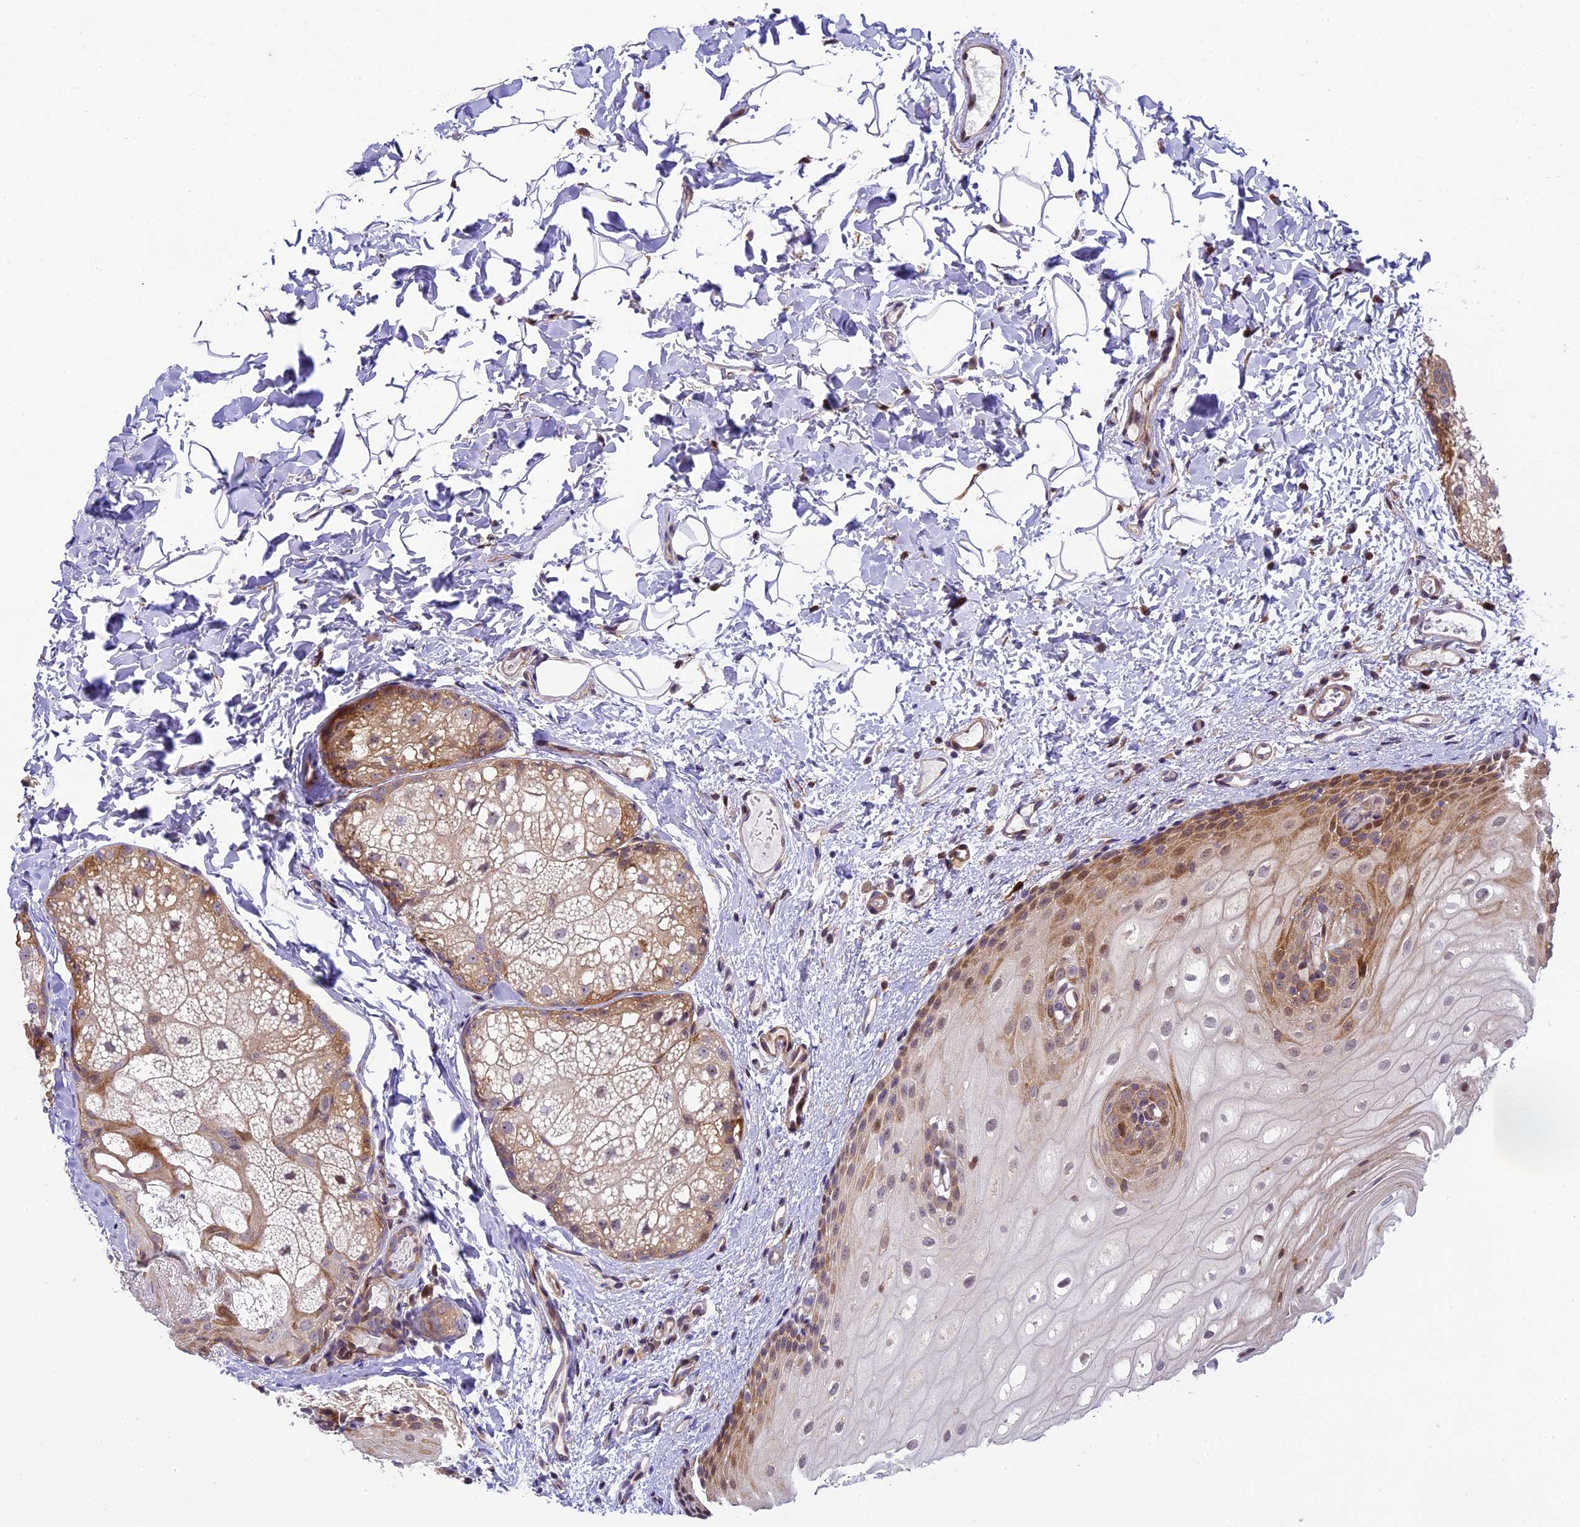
{"staining": {"intensity": "moderate", "quantity": "25%-75%", "location": "cytoplasmic/membranous"}, "tissue": "oral mucosa", "cell_type": "Squamous epithelial cells", "image_type": "normal", "snomed": [{"axis": "morphology", "description": "Normal tissue, NOS"}, {"axis": "topography", "description": "Oral tissue"}], "caption": "Moderate cytoplasmic/membranous expression for a protein is present in approximately 25%-75% of squamous epithelial cells of unremarkable oral mucosa using immunohistochemistry.", "gene": "SPIRE1", "patient": {"sex": "female", "age": 70}}